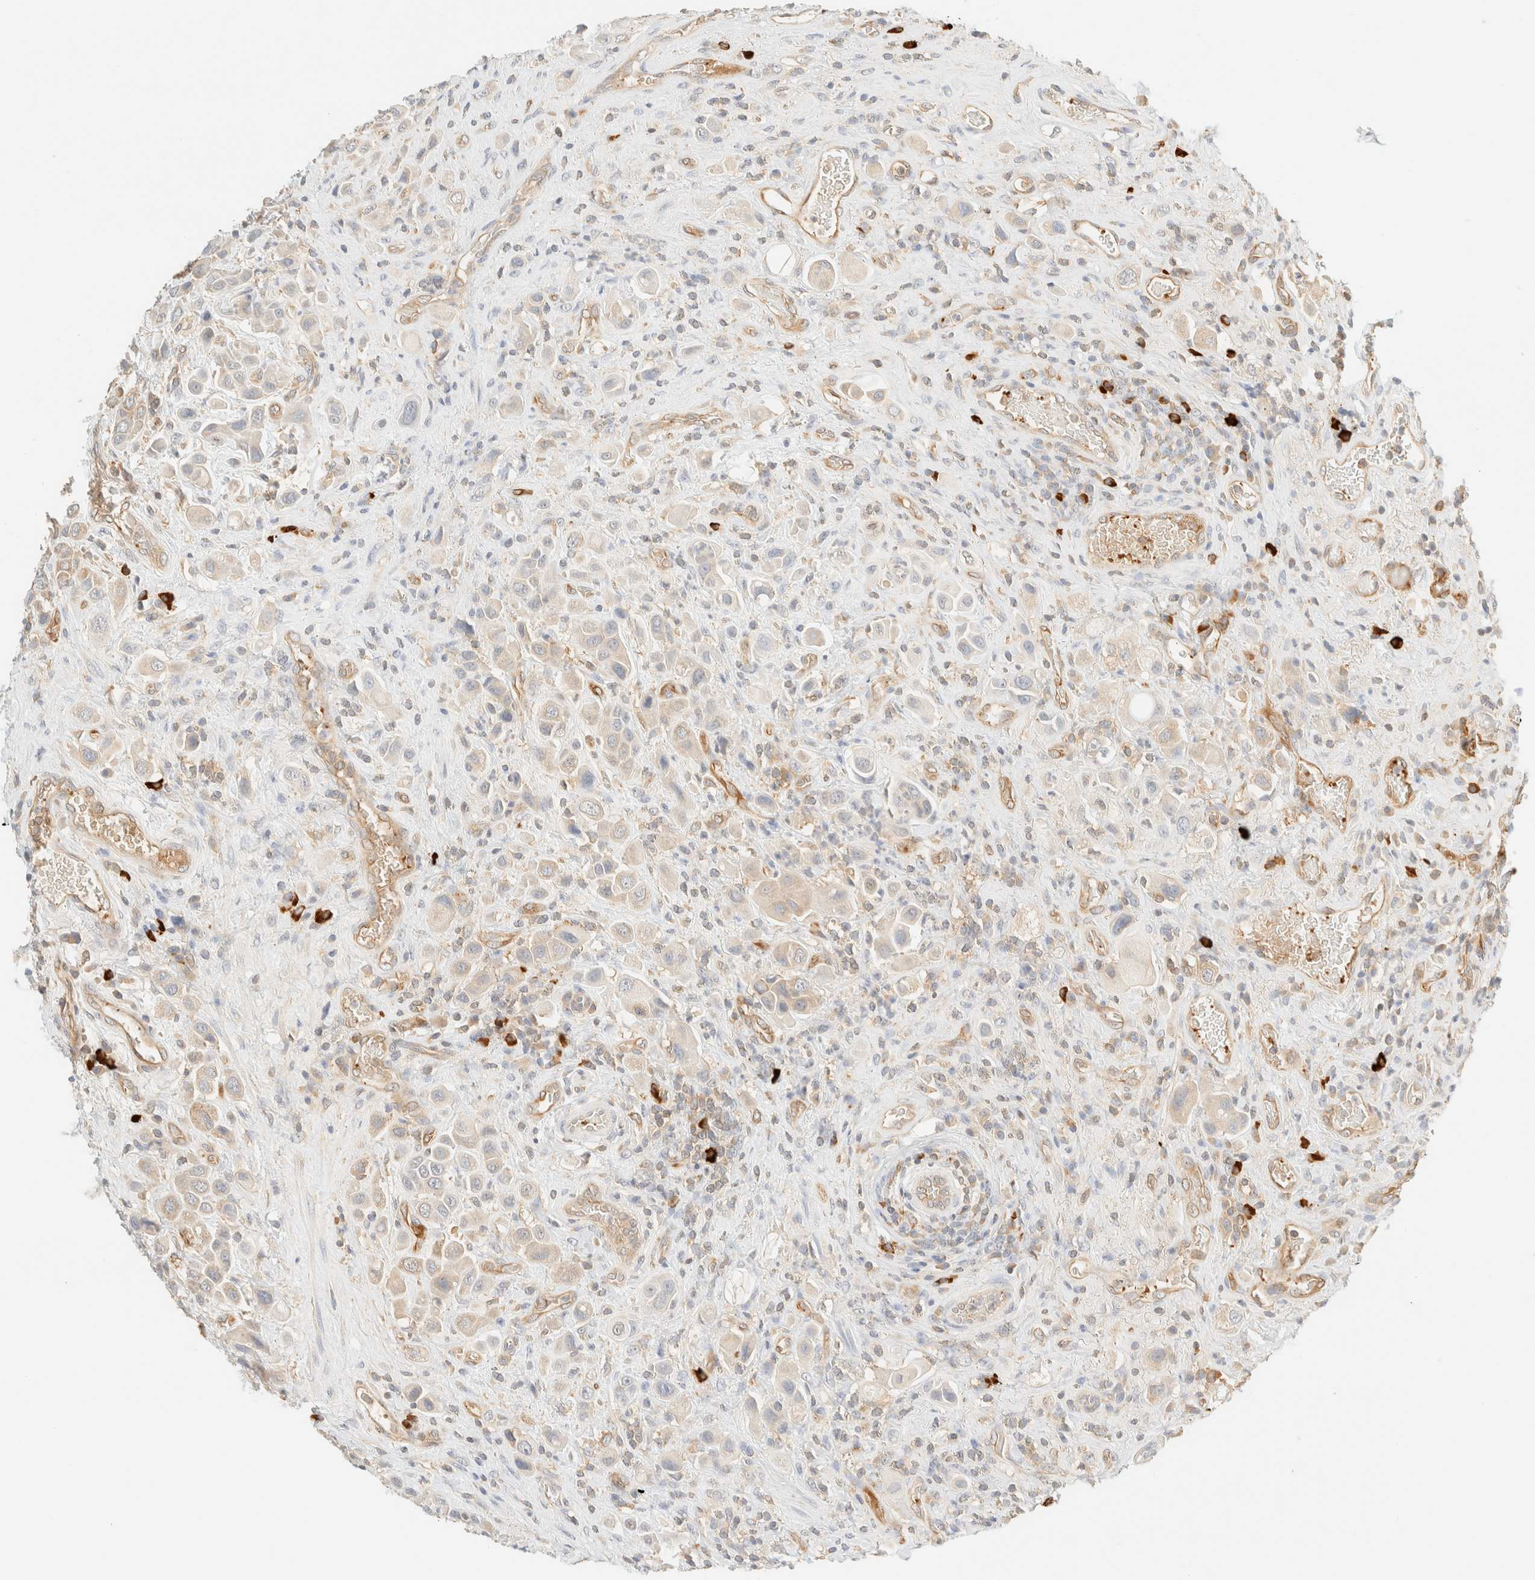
{"staining": {"intensity": "weak", "quantity": "<25%", "location": "cytoplasmic/membranous"}, "tissue": "urothelial cancer", "cell_type": "Tumor cells", "image_type": "cancer", "snomed": [{"axis": "morphology", "description": "Urothelial carcinoma, High grade"}, {"axis": "topography", "description": "Urinary bladder"}], "caption": "Image shows no protein staining in tumor cells of urothelial cancer tissue.", "gene": "FHOD1", "patient": {"sex": "male", "age": 50}}